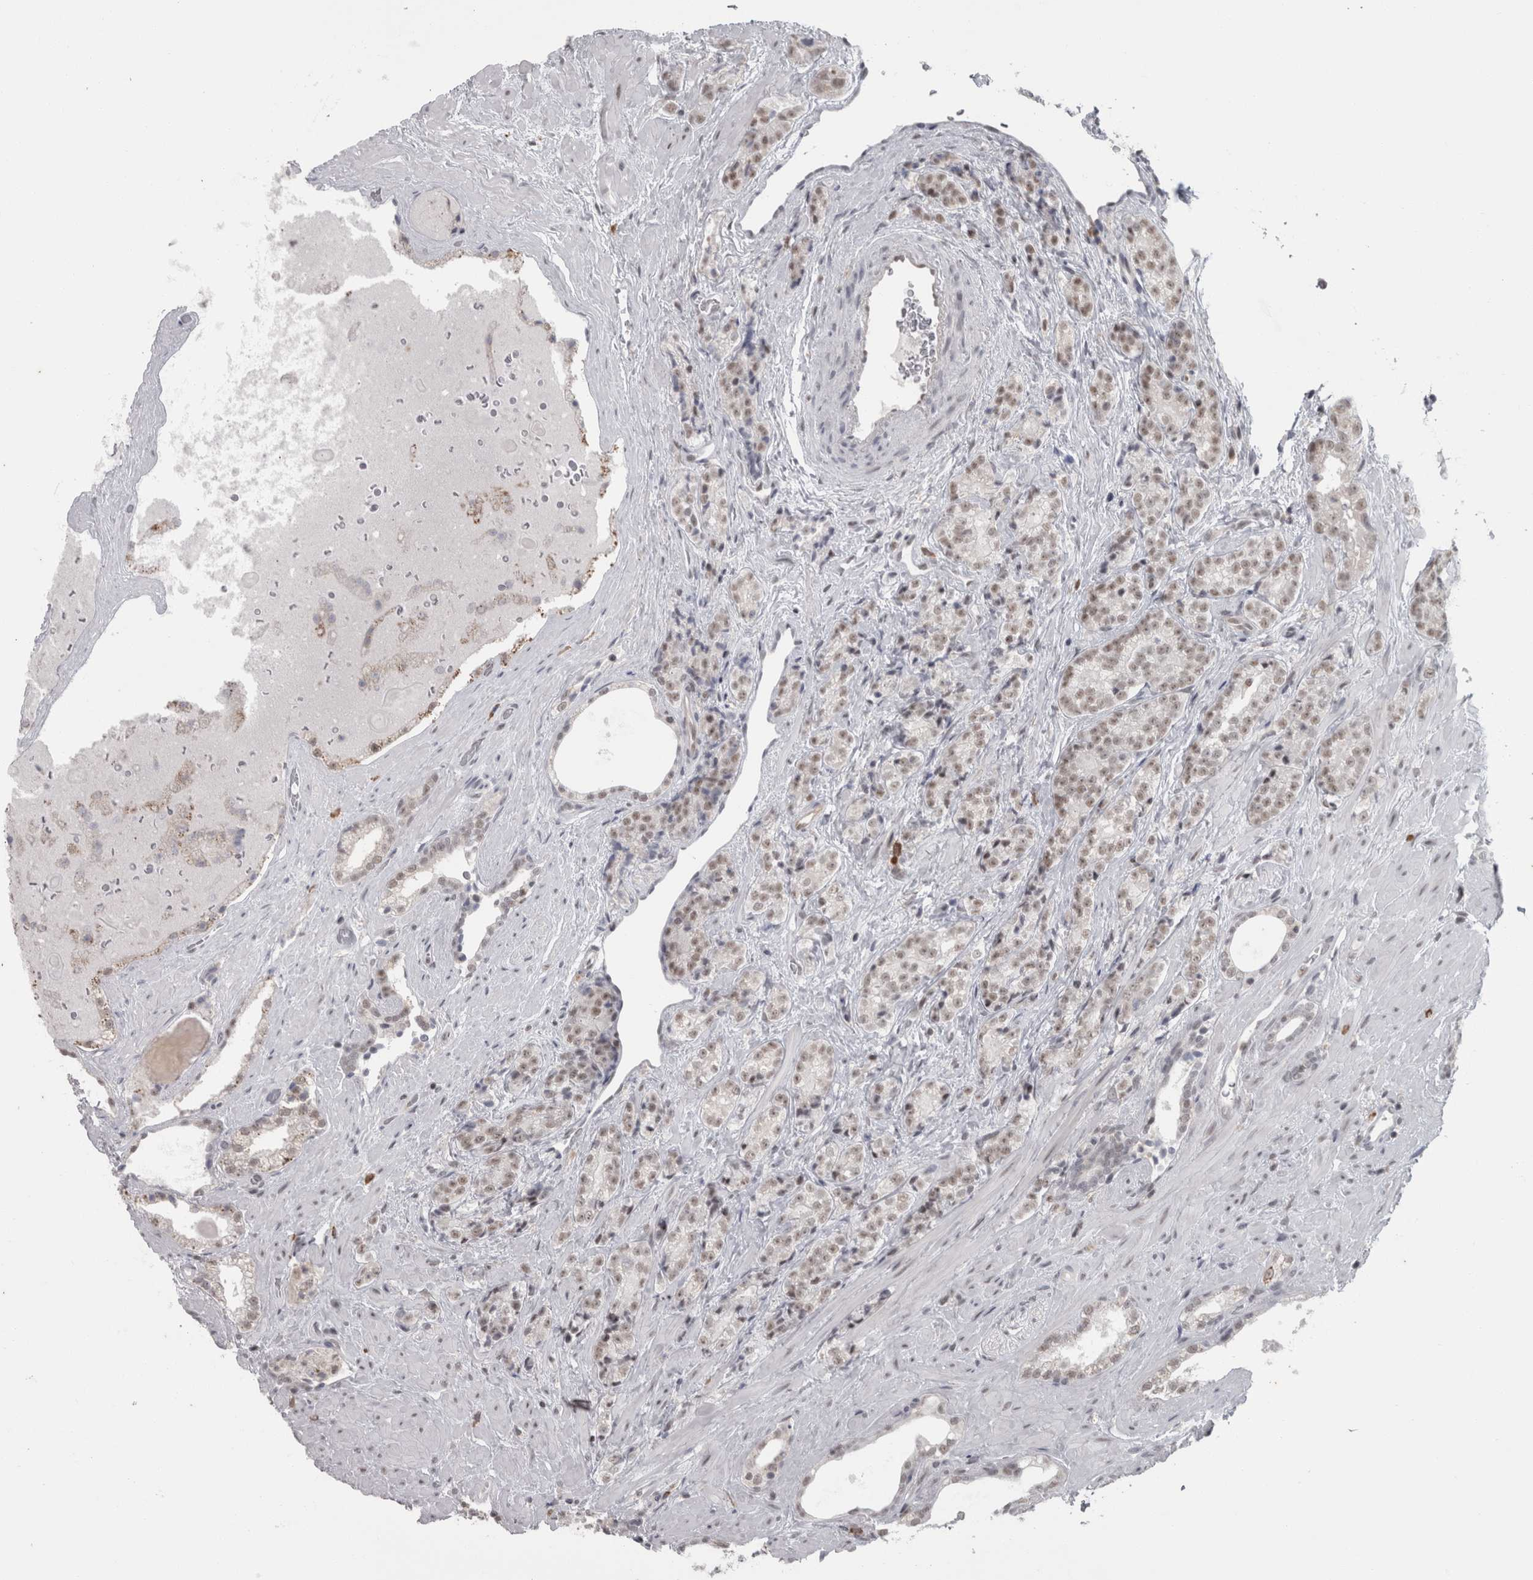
{"staining": {"intensity": "weak", "quantity": "25%-75%", "location": "nuclear"}, "tissue": "prostate cancer", "cell_type": "Tumor cells", "image_type": "cancer", "snomed": [{"axis": "morphology", "description": "Adenocarcinoma, High grade"}, {"axis": "topography", "description": "Prostate"}], "caption": "Human prostate adenocarcinoma (high-grade) stained with a protein marker exhibits weak staining in tumor cells.", "gene": "MICU3", "patient": {"sex": "male", "age": 71}}